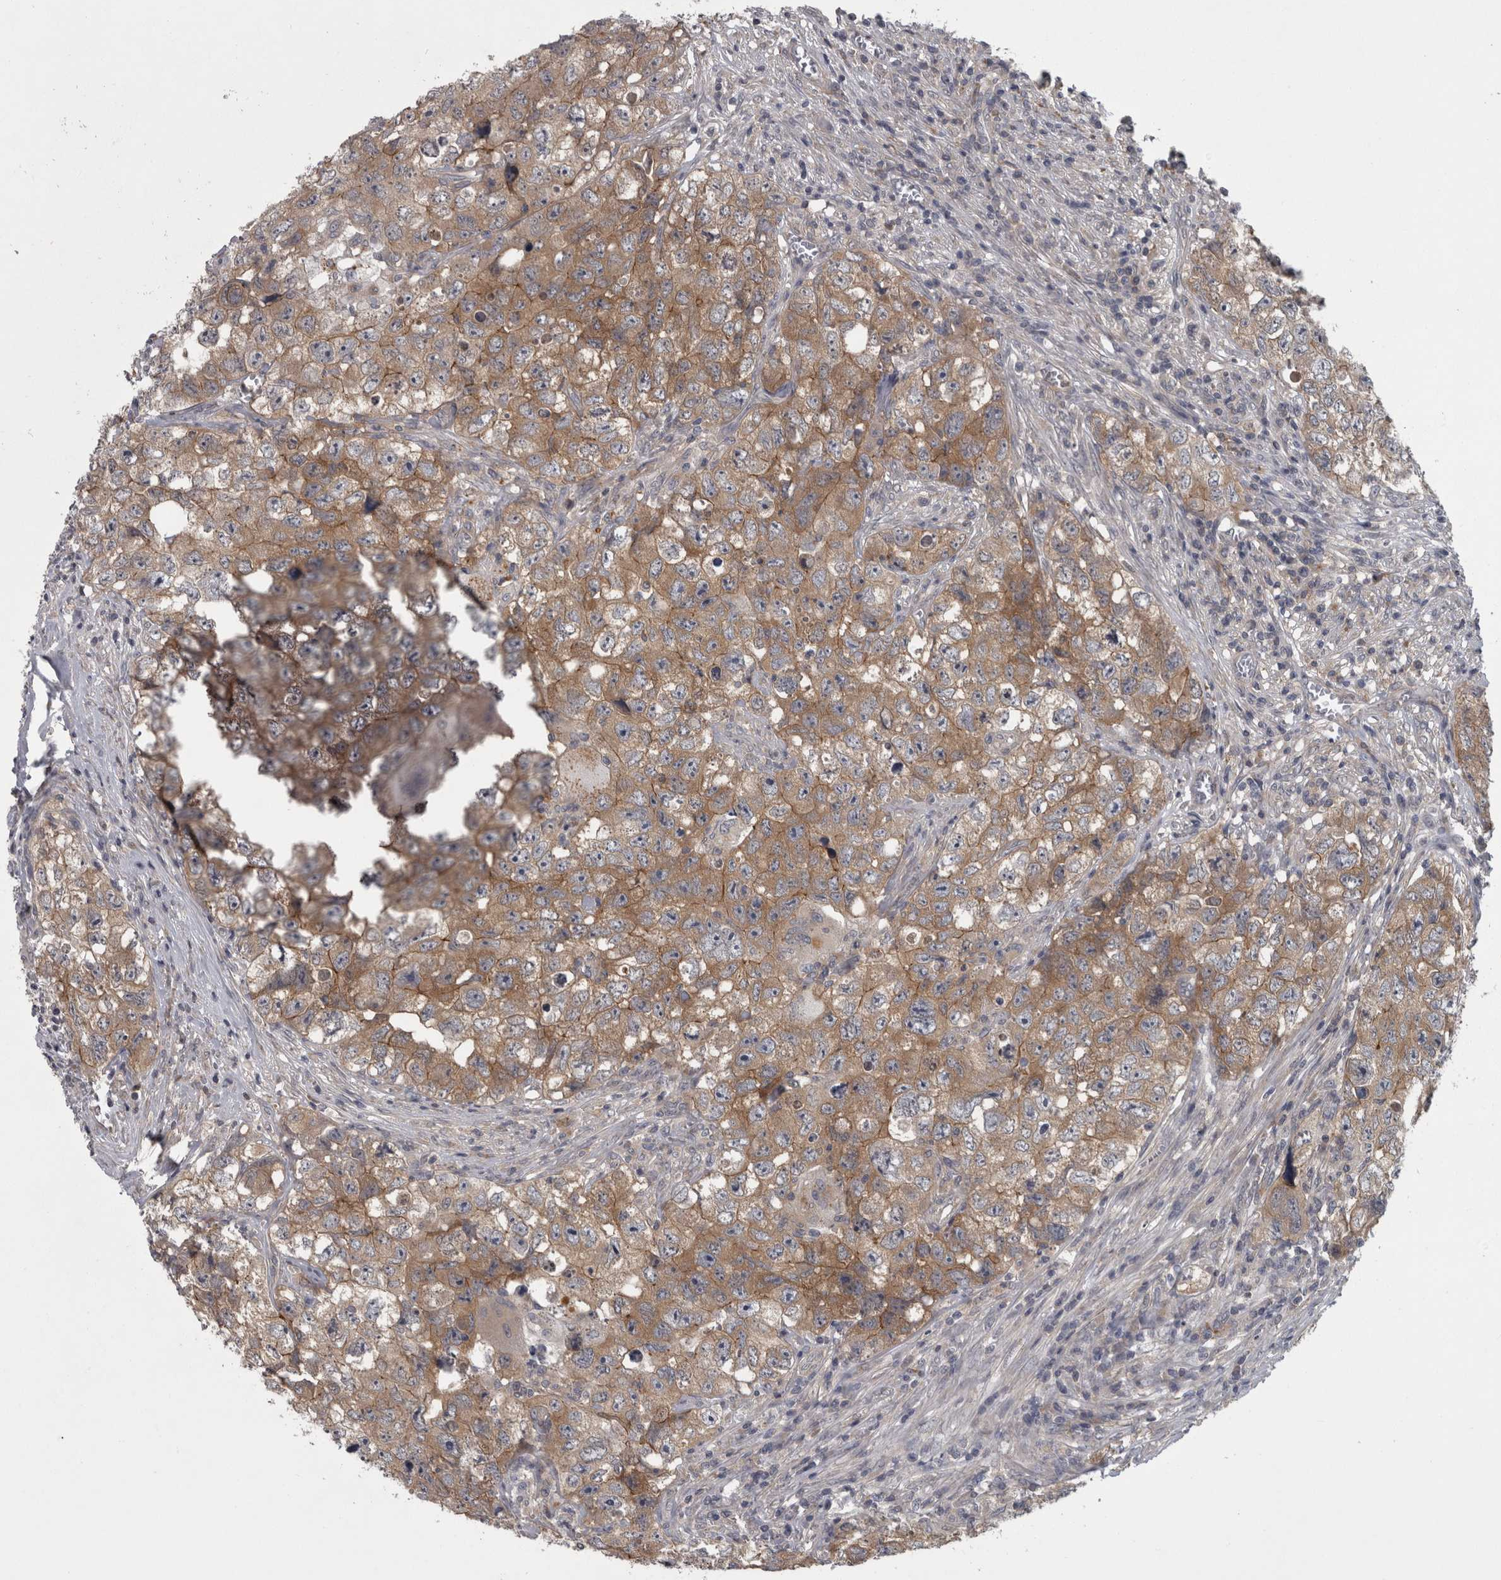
{"staining": {"intensity": "moderate", "quantity": ">75%", "location": "cytoplasmic/membranous"}, "tissue": "testis cancer", "cell_type": "Tumor cells", "image_type": "cancer", "snomed": [{"axis": "morphology", "description": "Seminoma, NOS"}, {"axis": "morphology", "description": "Carcinoma, Embryonal, NOS"}, {"axis": "topography", "description": "Testis"}], "caption": "Testis cancer (seminoma) tissue exhibits moderate cytoplasmic/membranous expression in approximately >75% of tumor cells, visualized by immunohistochemistry.", "gene": "PRKCI", "patient": {"sex": "male", "age": 43}}